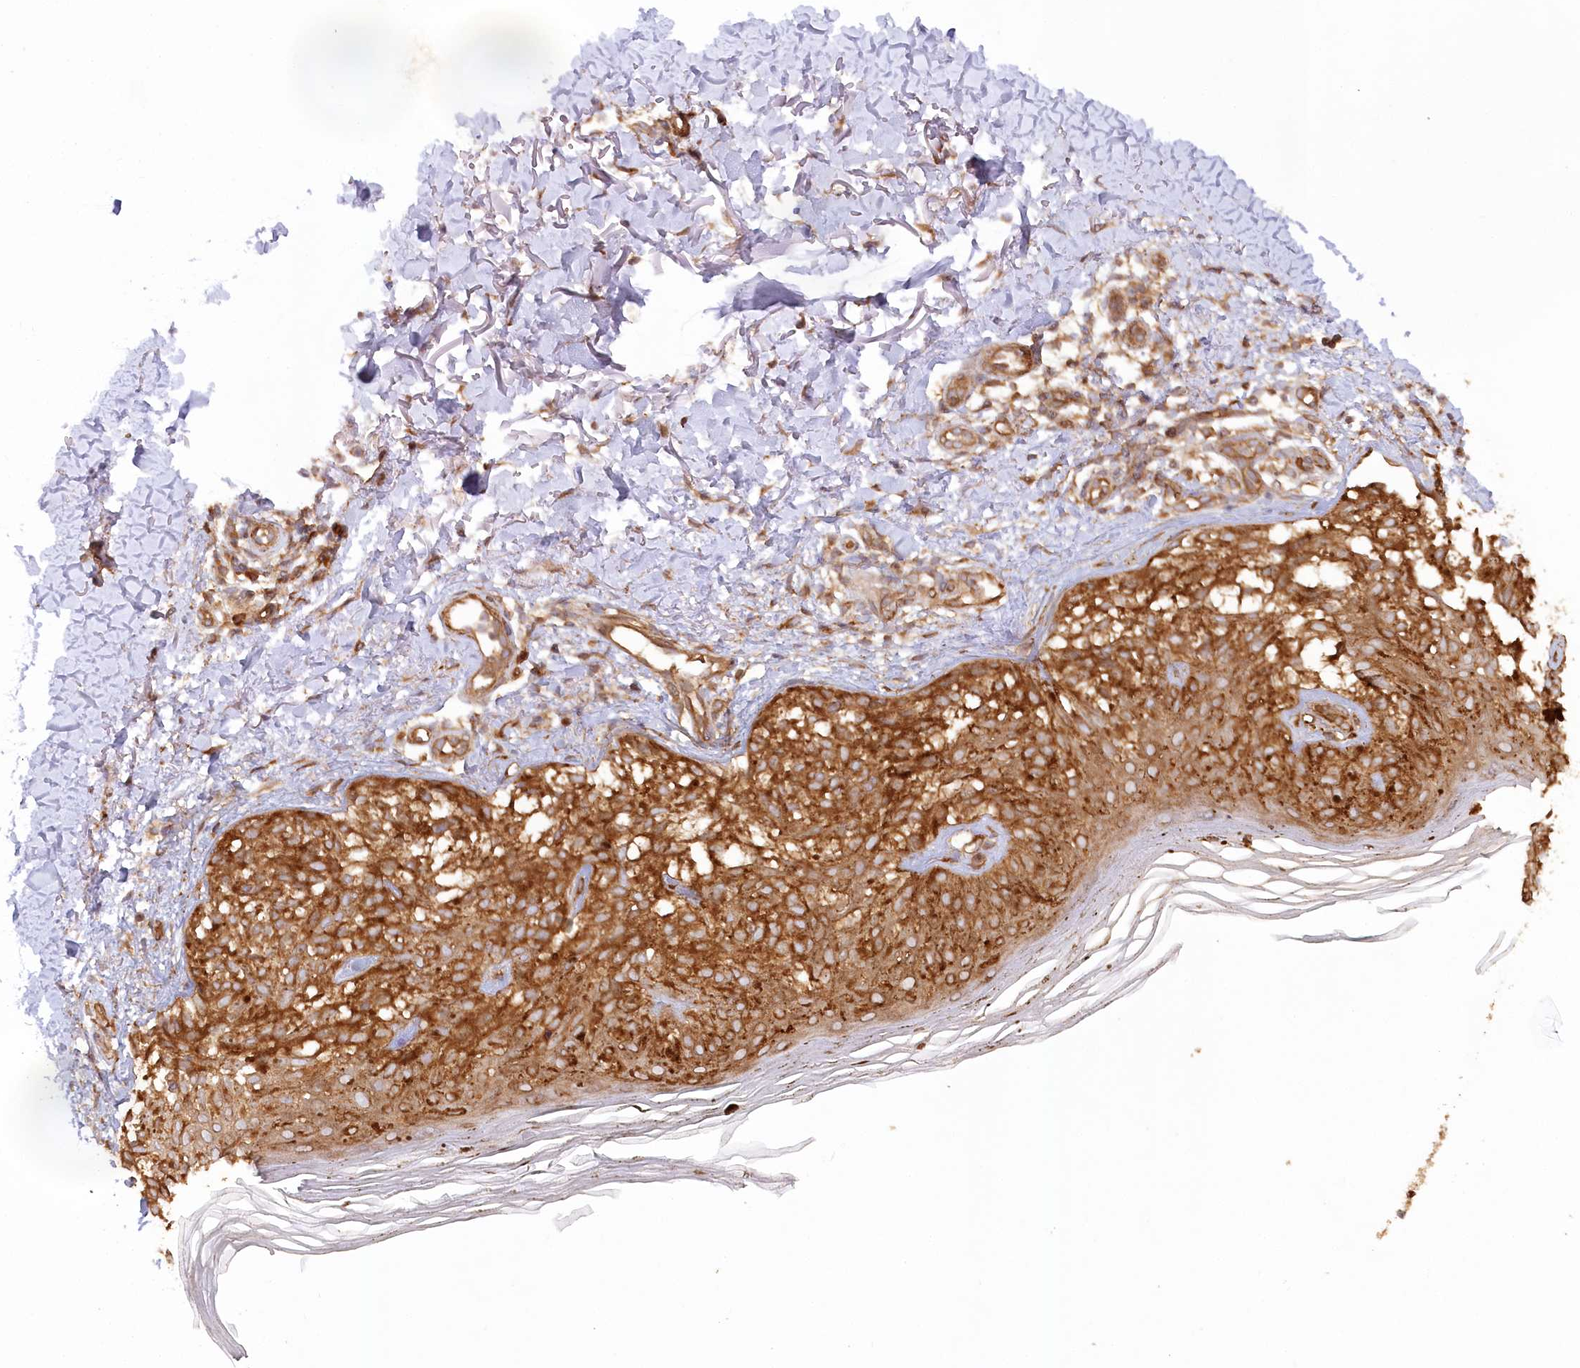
{"staining": {"intensity": "strong", "quantity": ">75%", "location": "cytoplasmic/membranous"}, "tissue": "melanoma", "cell_type": "Tumor cells", "image_type": "cancer", "snomed": [{"axis": "morphology", "description": "Malignant melanoma, NOS"}, {"axis": "topography", "description": "Skin"}], "caption": "Melanoma stained with a brown dye exhibits strong cytoplasmic/membranous positive positivity in approximately >75% of tumor cells.", "gene": "PAIP2", "patient": {"sex": "female", "age": 50}}